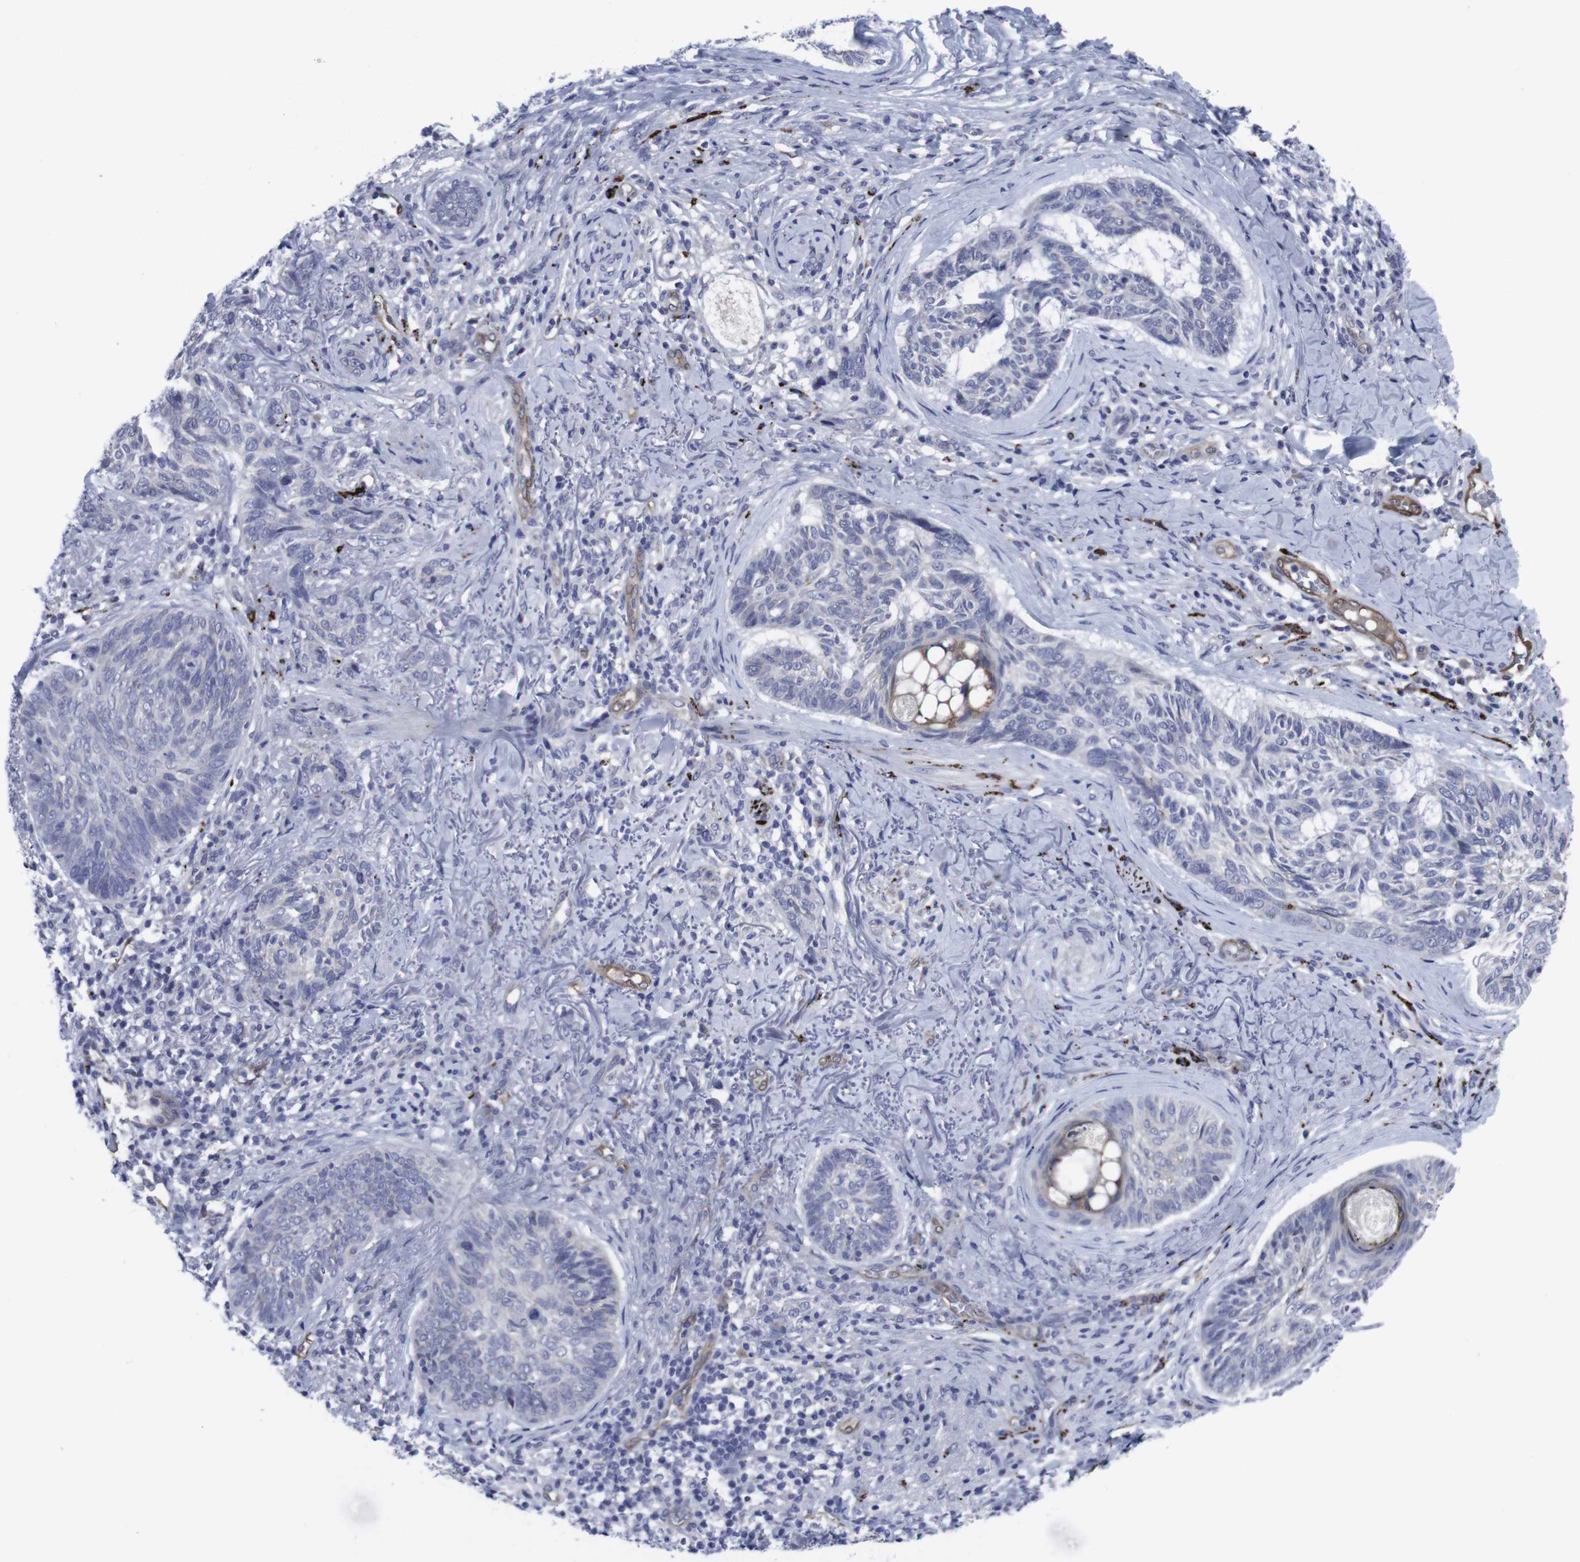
{"staining": {"intensity": "negative", "quantity": "none", "location": "none"}, "tissue": "skin cancer", "cell_type": "Tumor cells", "image_type": "cancer", "snomed": [{"axis": "morphology", "description": "Basal cell carcinoma"}, {"axis": "topography", "description": "Skin"}], "caption": "DAB (3,3'-diaminobenzidine) immunohistochemical staining of human skin cancer reveals no significant expression in tumor cells.", "gene": "SNCG", "patient": {"sex": "male", "age": 43}}